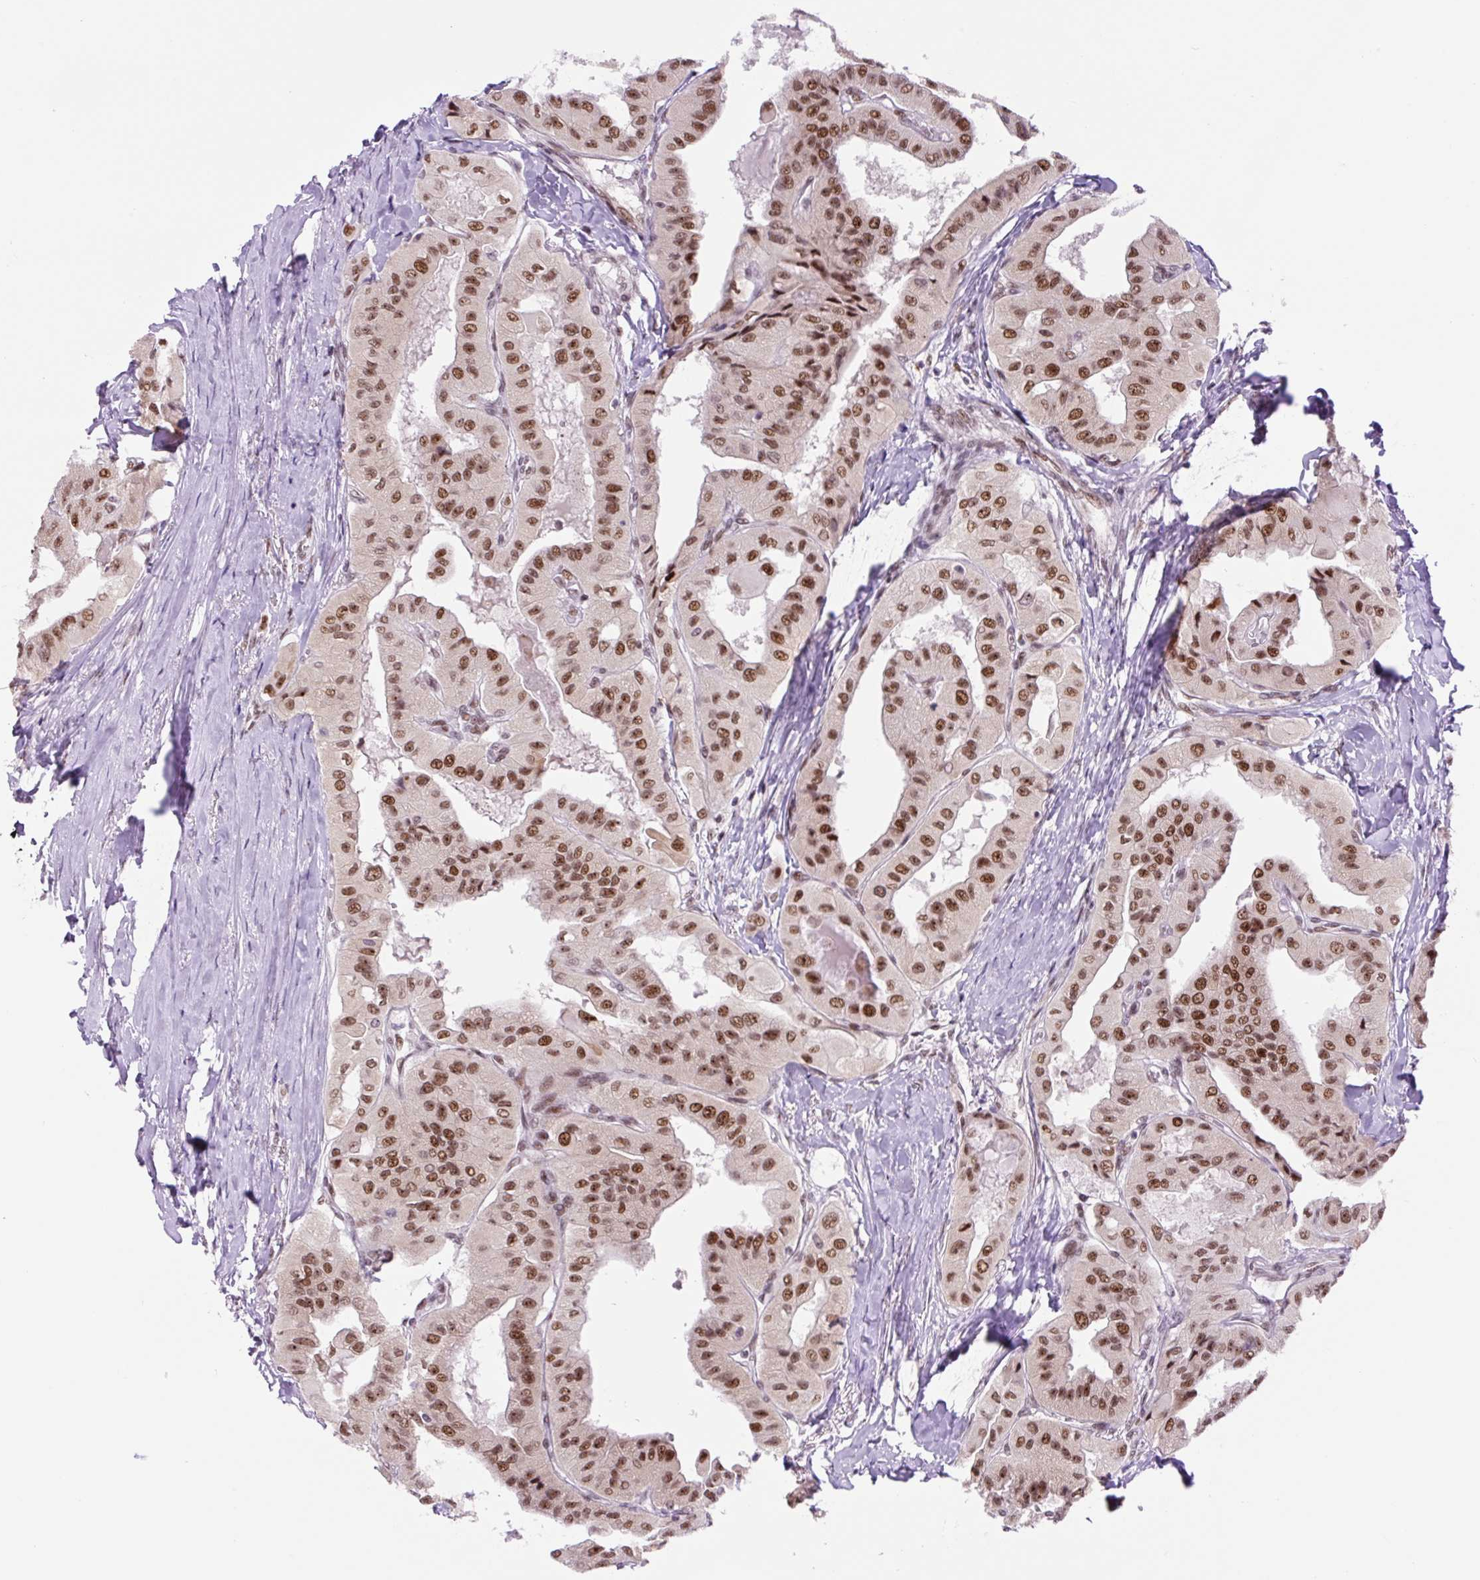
{"staining": {"intensity": "strong", "quantity": ">75%", "location": "nuclear"}, "tissue": "thyroid cancer", "cell_type": "Tumor cells", "image_type": "cancer", "snomed": [{"axis": "morphology", "description": "Normal tissue, NOS"}, {"axis": "morphology", "description": "Papillary adenocarcinoma, NOS"}, {"axis": "topography", "description": "Thyroid gland"}], "caption": "Approximately >75% of tumor cells in human thyroid cancer (papillary adenocarcinoma) display strong nuclear protein positivity as visualized by brown immunohistochemical staining.", "gene": "TAF1A", "patient": {"sex": "female", "age": 59}}